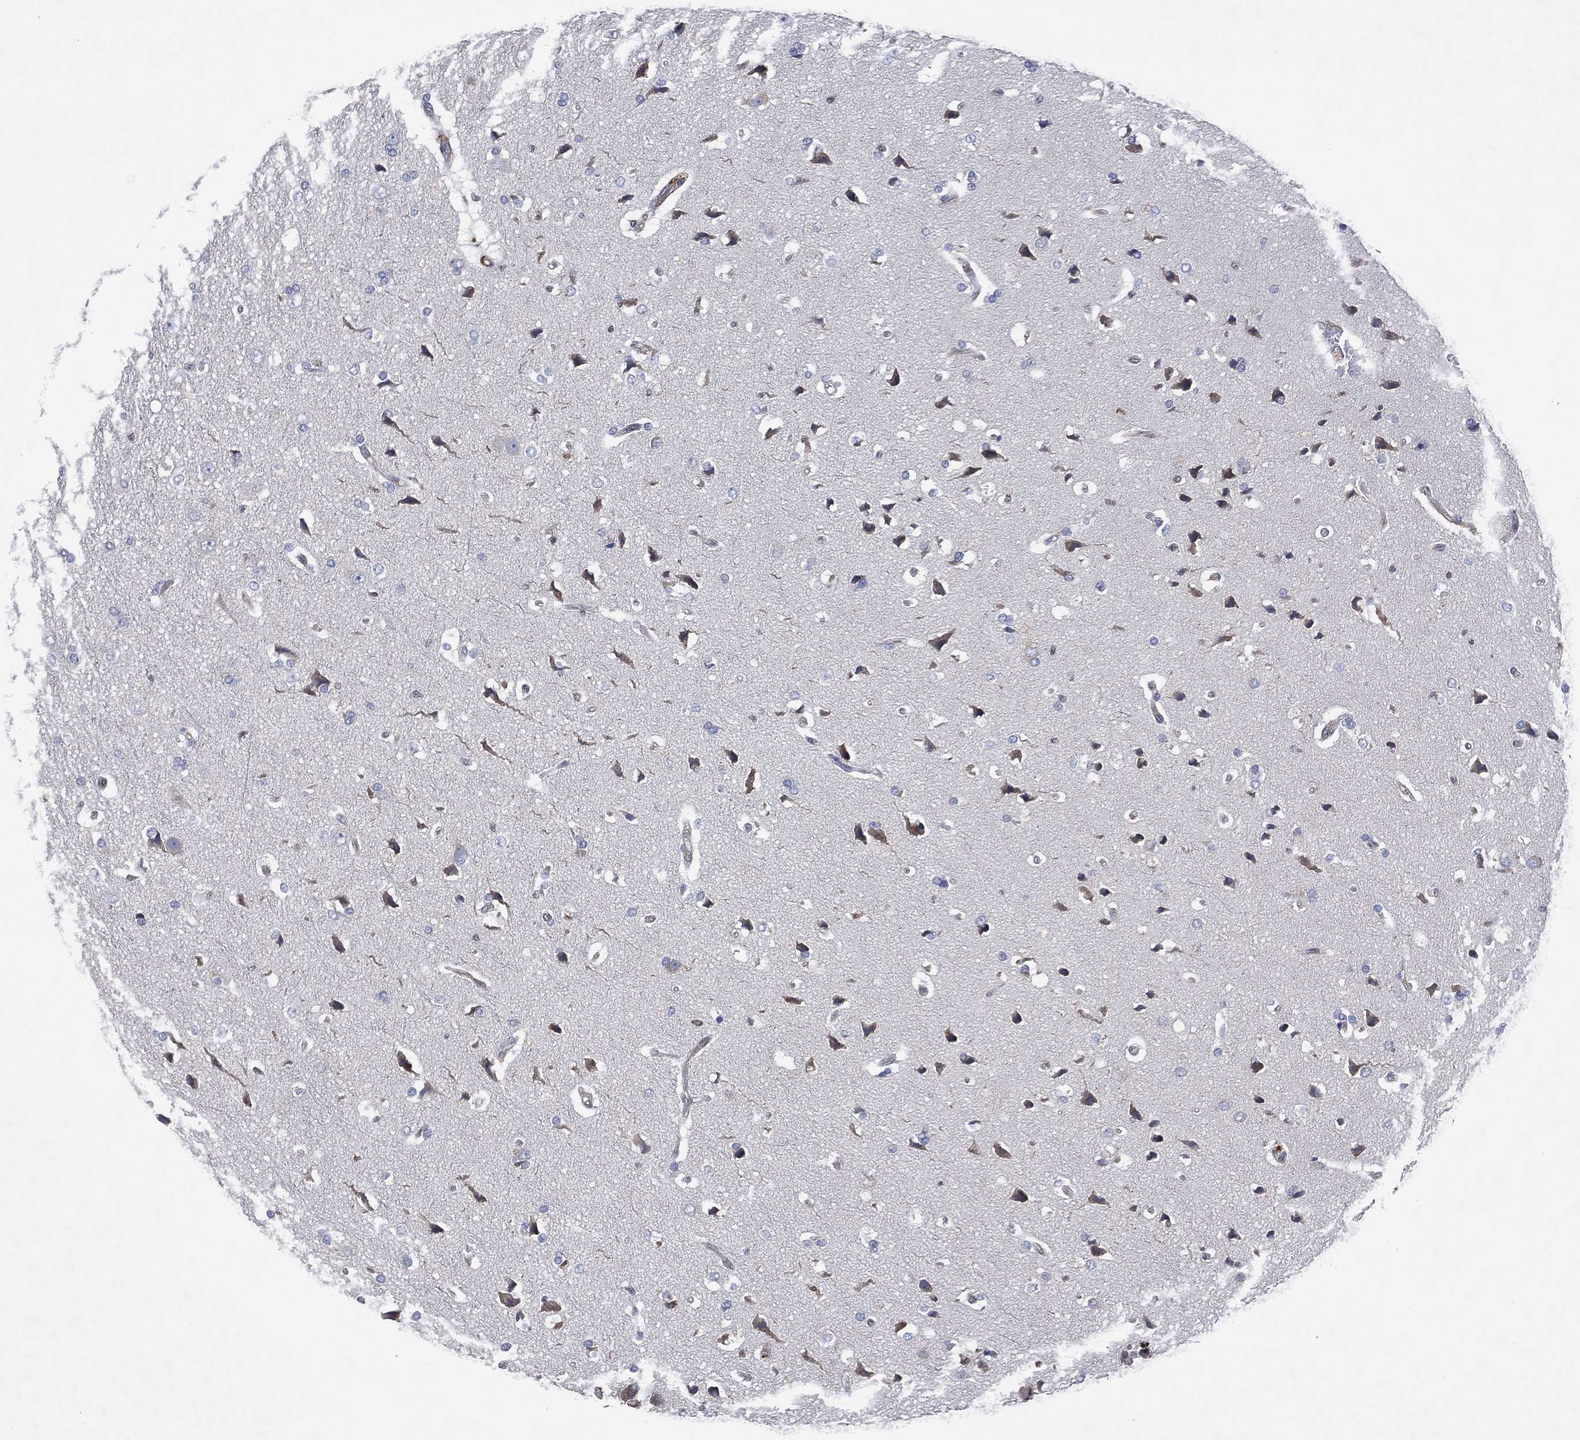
{"staining": {"intensity": "negative", "quantity": "none", "location": "none"}, "tissue": "glioma", "cell_type": "Tumor cells", "image_type": "cancer", "snomed": [{"axis": "morphology", "description": "Glioma, malignant, High grade"}, {"axis": "topography", "description": "Brain"}], "caption": "Immunohistochemical staining of human malignant glioma (high-grade) displays no significant staining in tumor cells.", "gene": "FLI1", "patient": {"sex": "female", "age": 63}}